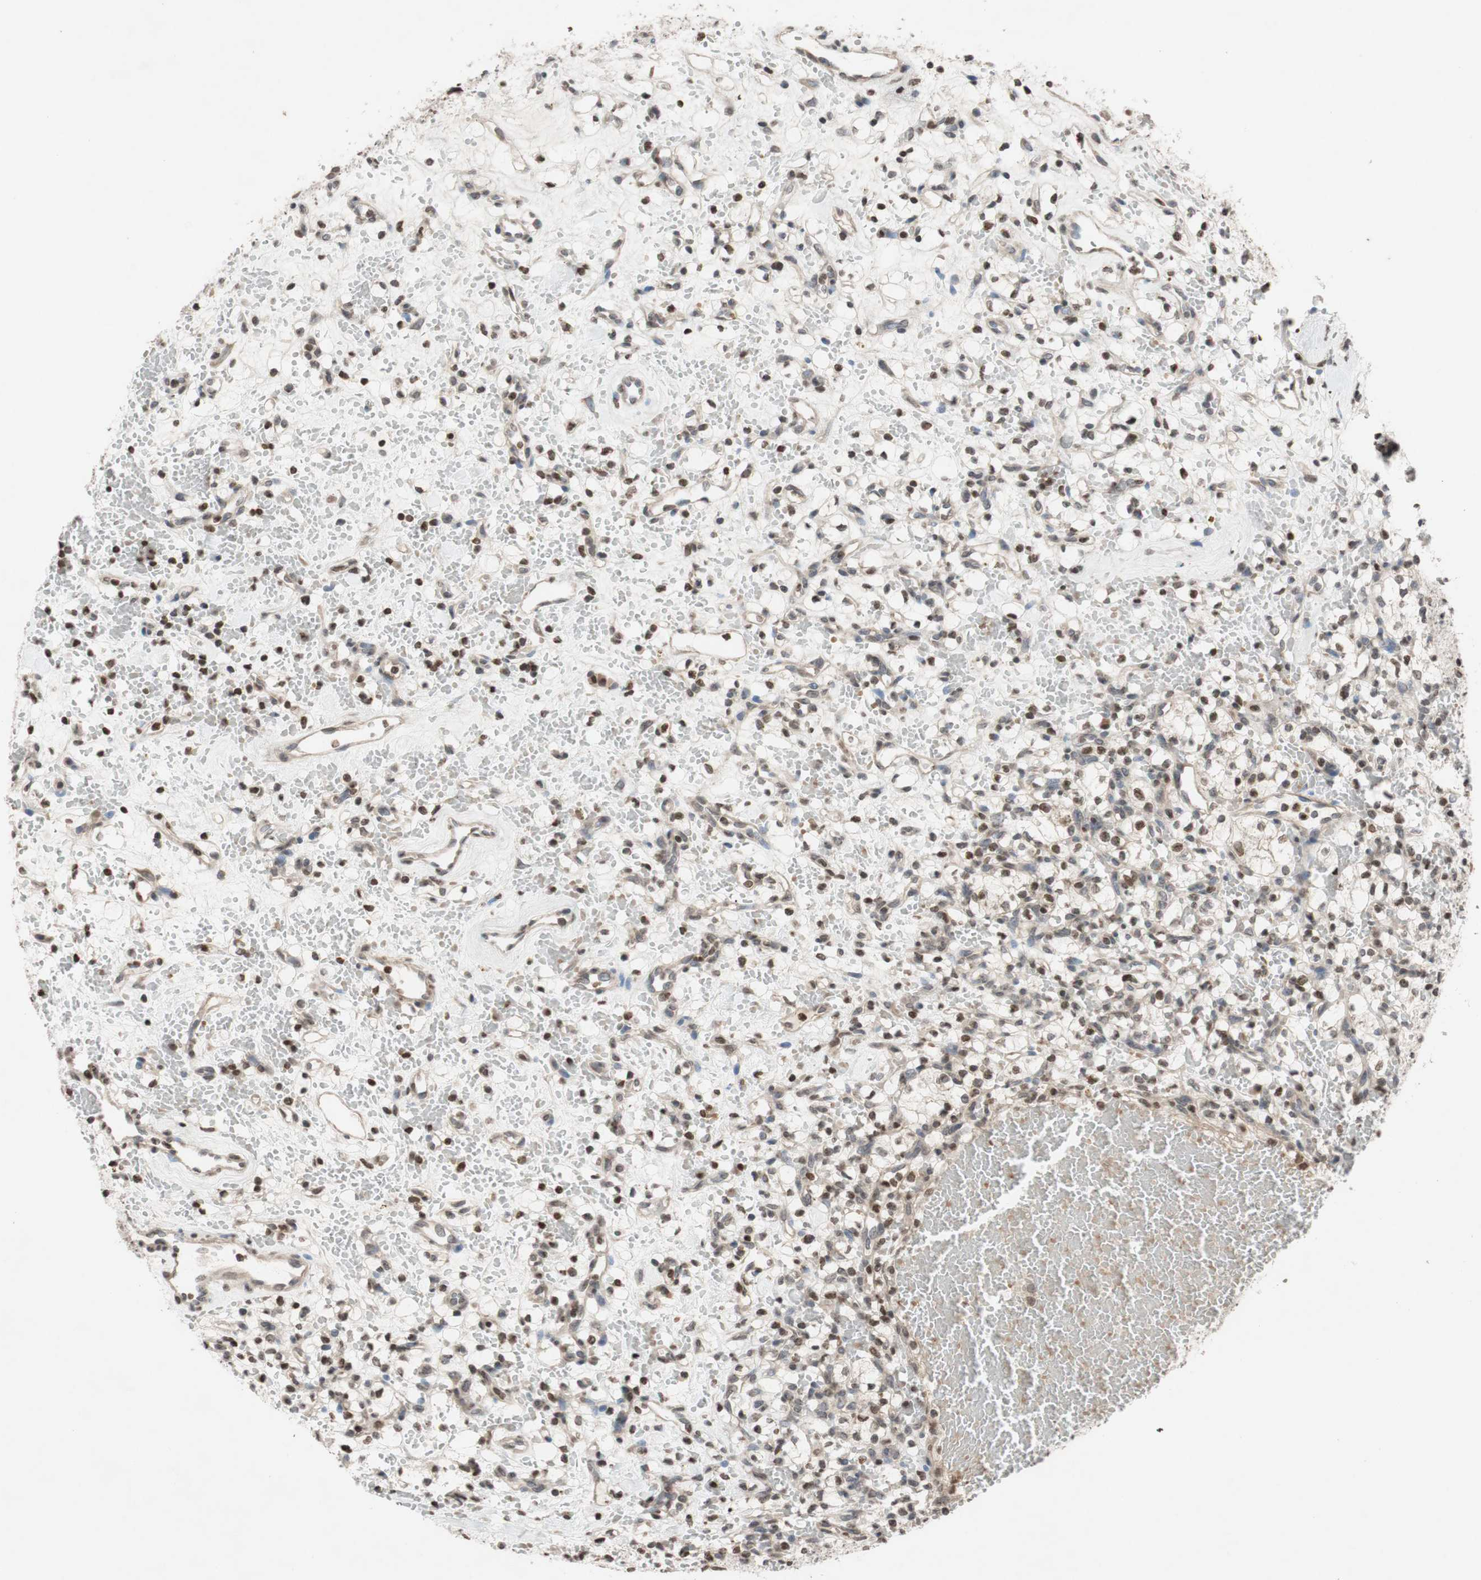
{"staining": {"intensity": "moderate", "quantity": ">75%", "location": "nuclear"}, "tissue": "renal cancer", "cell_type": "Tumor cells", "image_type": "cancer", "snomed": [{"axis": "morphology", "description": "Adenocarcinoma, NOS"}, {"axis": "topography", "description": "Kidney"}], "caption": "Approximately >75% of tumor cells in renal adenocarcinoma reveal moderate nuclear protein staining as visualized by brown immunohistochemical staining.", "gene": "MCM6", "patient": {"sex": "female", "age": 60}}